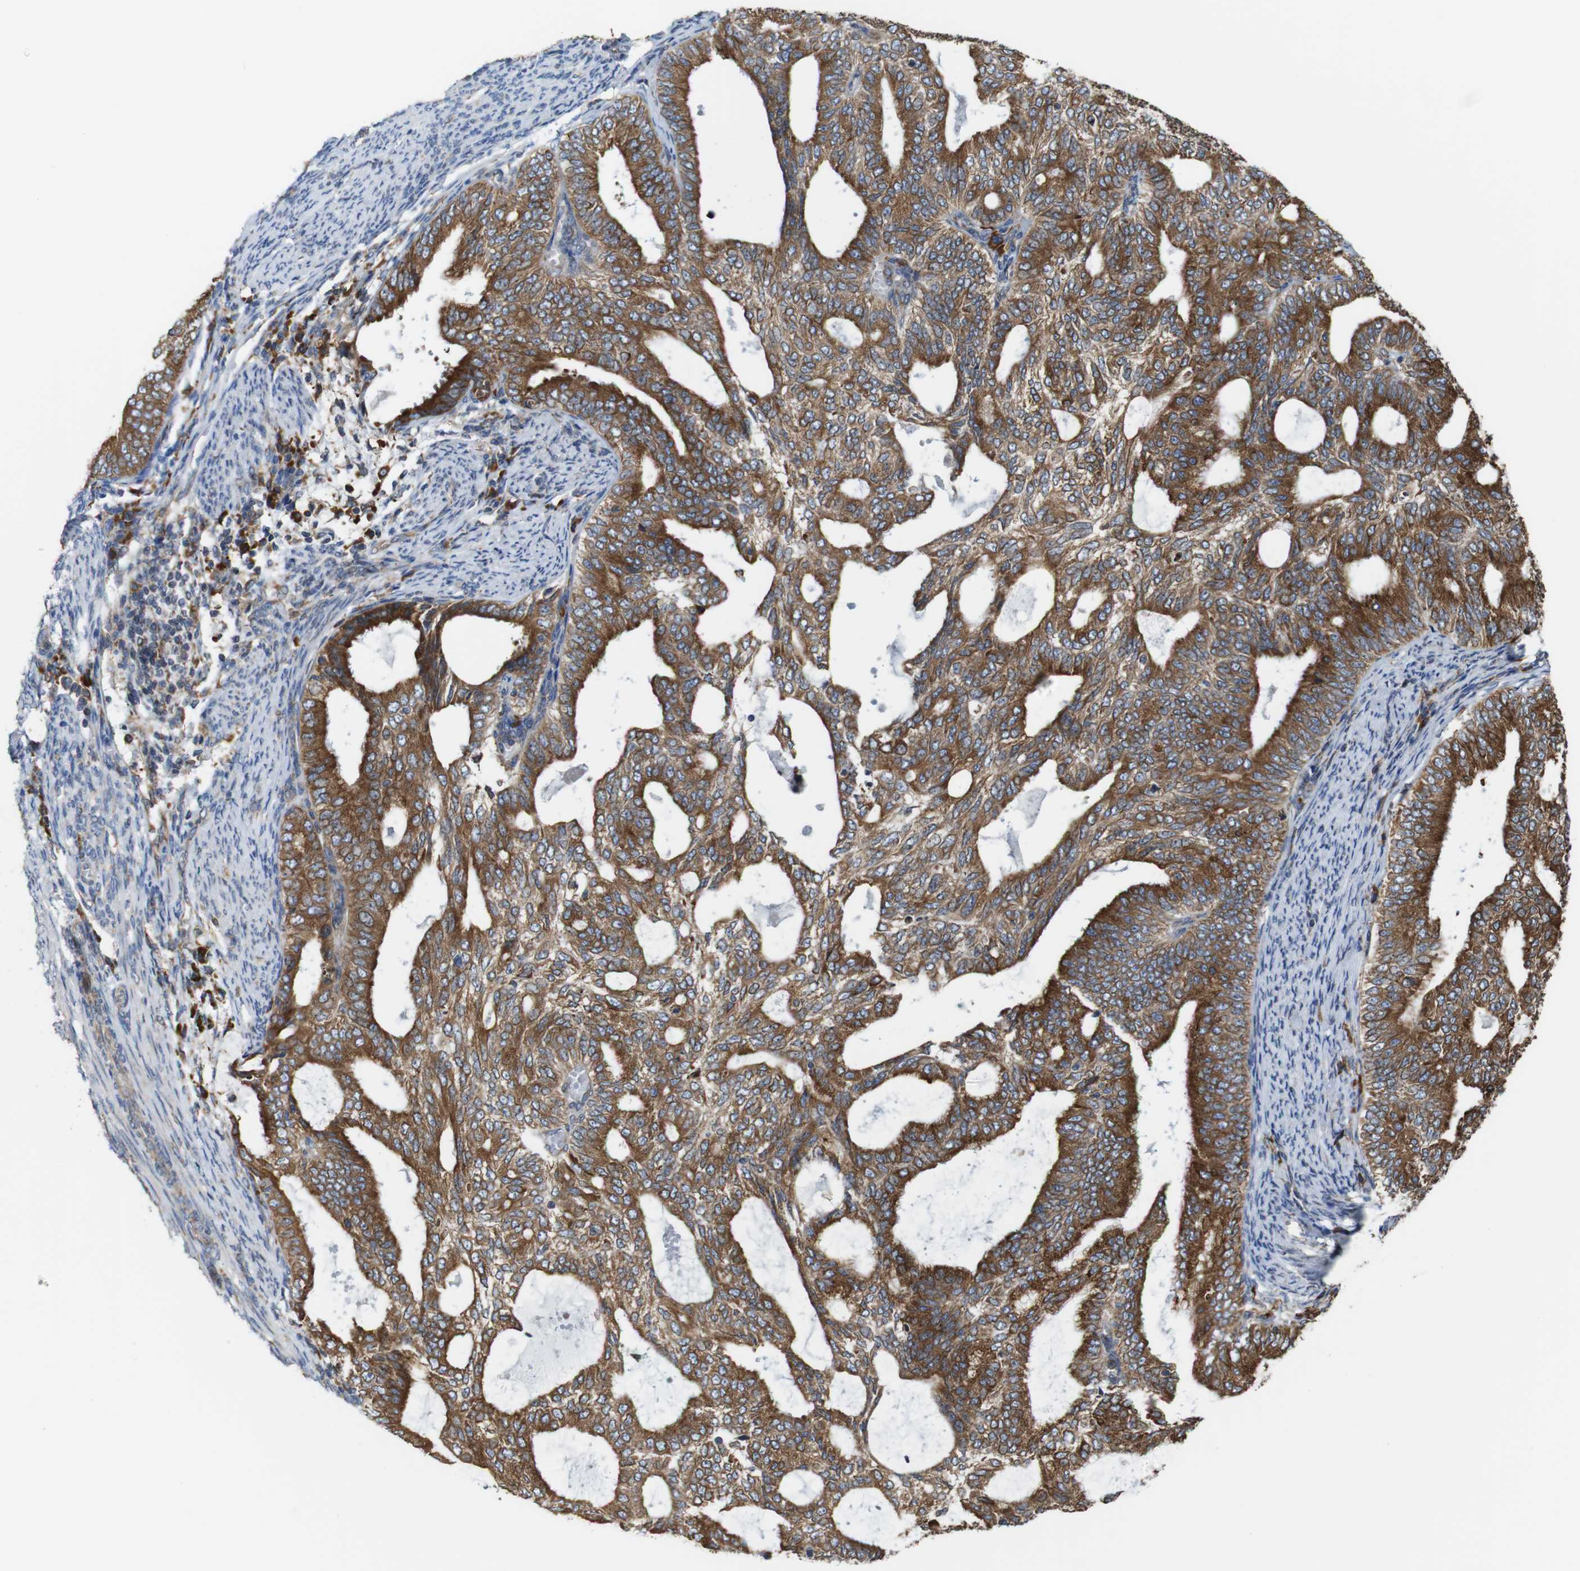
{"staining": {"intensity": "strong", "quantity": ">75%", "location": "cytoplasmic/membranous"}, "tissue": "endometrial cancer", "cell_type": "Tumor cells", "image_type": "cancer", "snomed": [{"axis": "morphology", "description": "Adenocarcinoma, NOS"}, {"axis": "topography", "description": "Endometrium"}], "caption": "The photomicrograph displays immunohistochemical staining of adenocarcinoma (endometrial). There is strong cytoplasmic/membranous expression is present in about >75% of tumor cells. (DAB (3,3'-diaminobenzidine) IHC with brightfield microscopy, high magnification).", "gene": "UGGT1", "patient": {"sex": "female", "age": 58}}